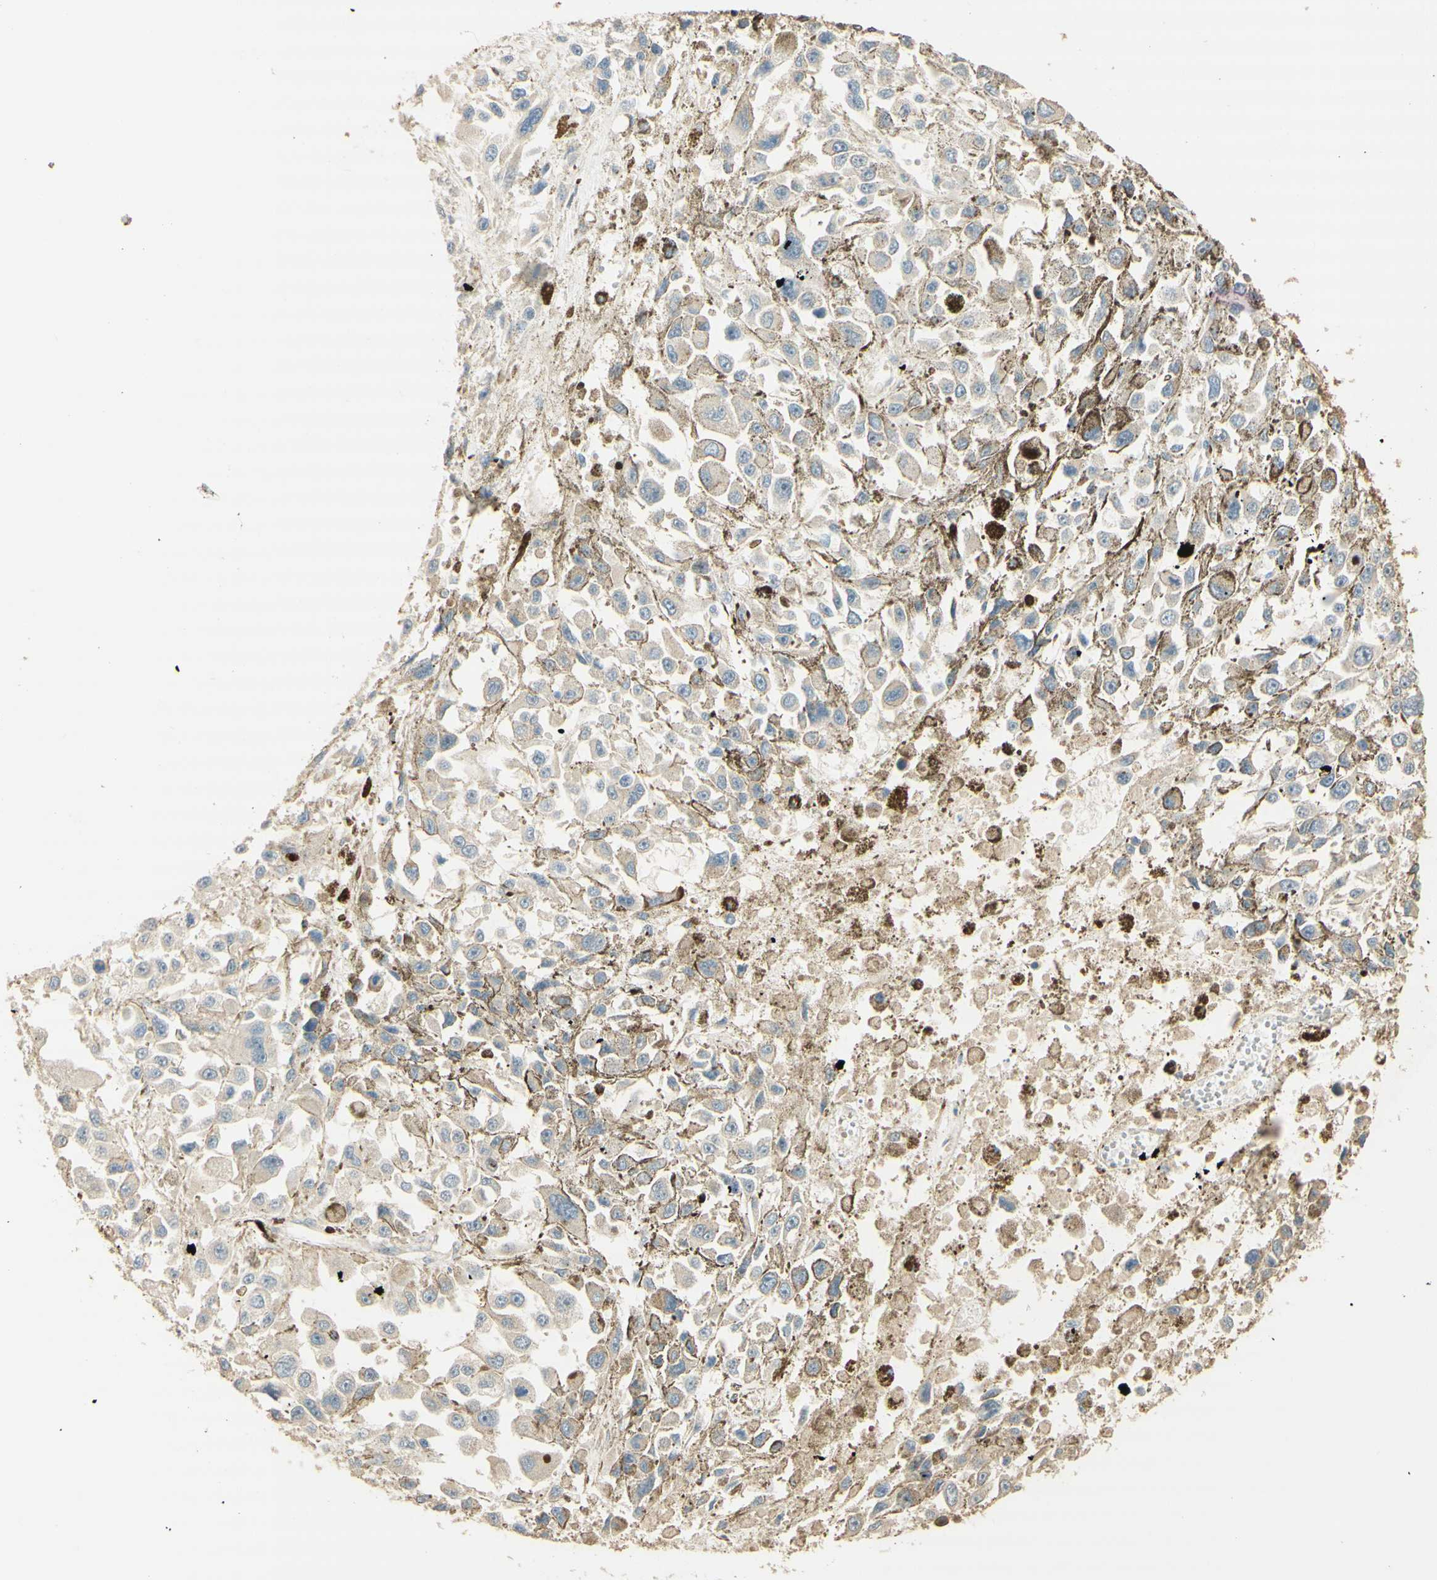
{"staining": {"intensity": "weak", "quantity": "25%-75%", "location": "cytoplasmic/membranous"}, "tissue": "melanoma", "cell_type": "Tumor cells", "image_type": "cancer", "snomed": [{"axis": "morphology", "description": "Malignant melanoma, Metastatic site"}, {"axis": "topography", "description": "Lymph node"}], "caption": "Immunohistochemical staining of human melanoma shows weak cytoplasmic/membranous protein staining in about 25%-75% of tumor cells. (brown staining indicates protein expression, while blue staining denotes nuclei).", "gene": "AGER", "patient": {"sex": "male", "age": 59}}